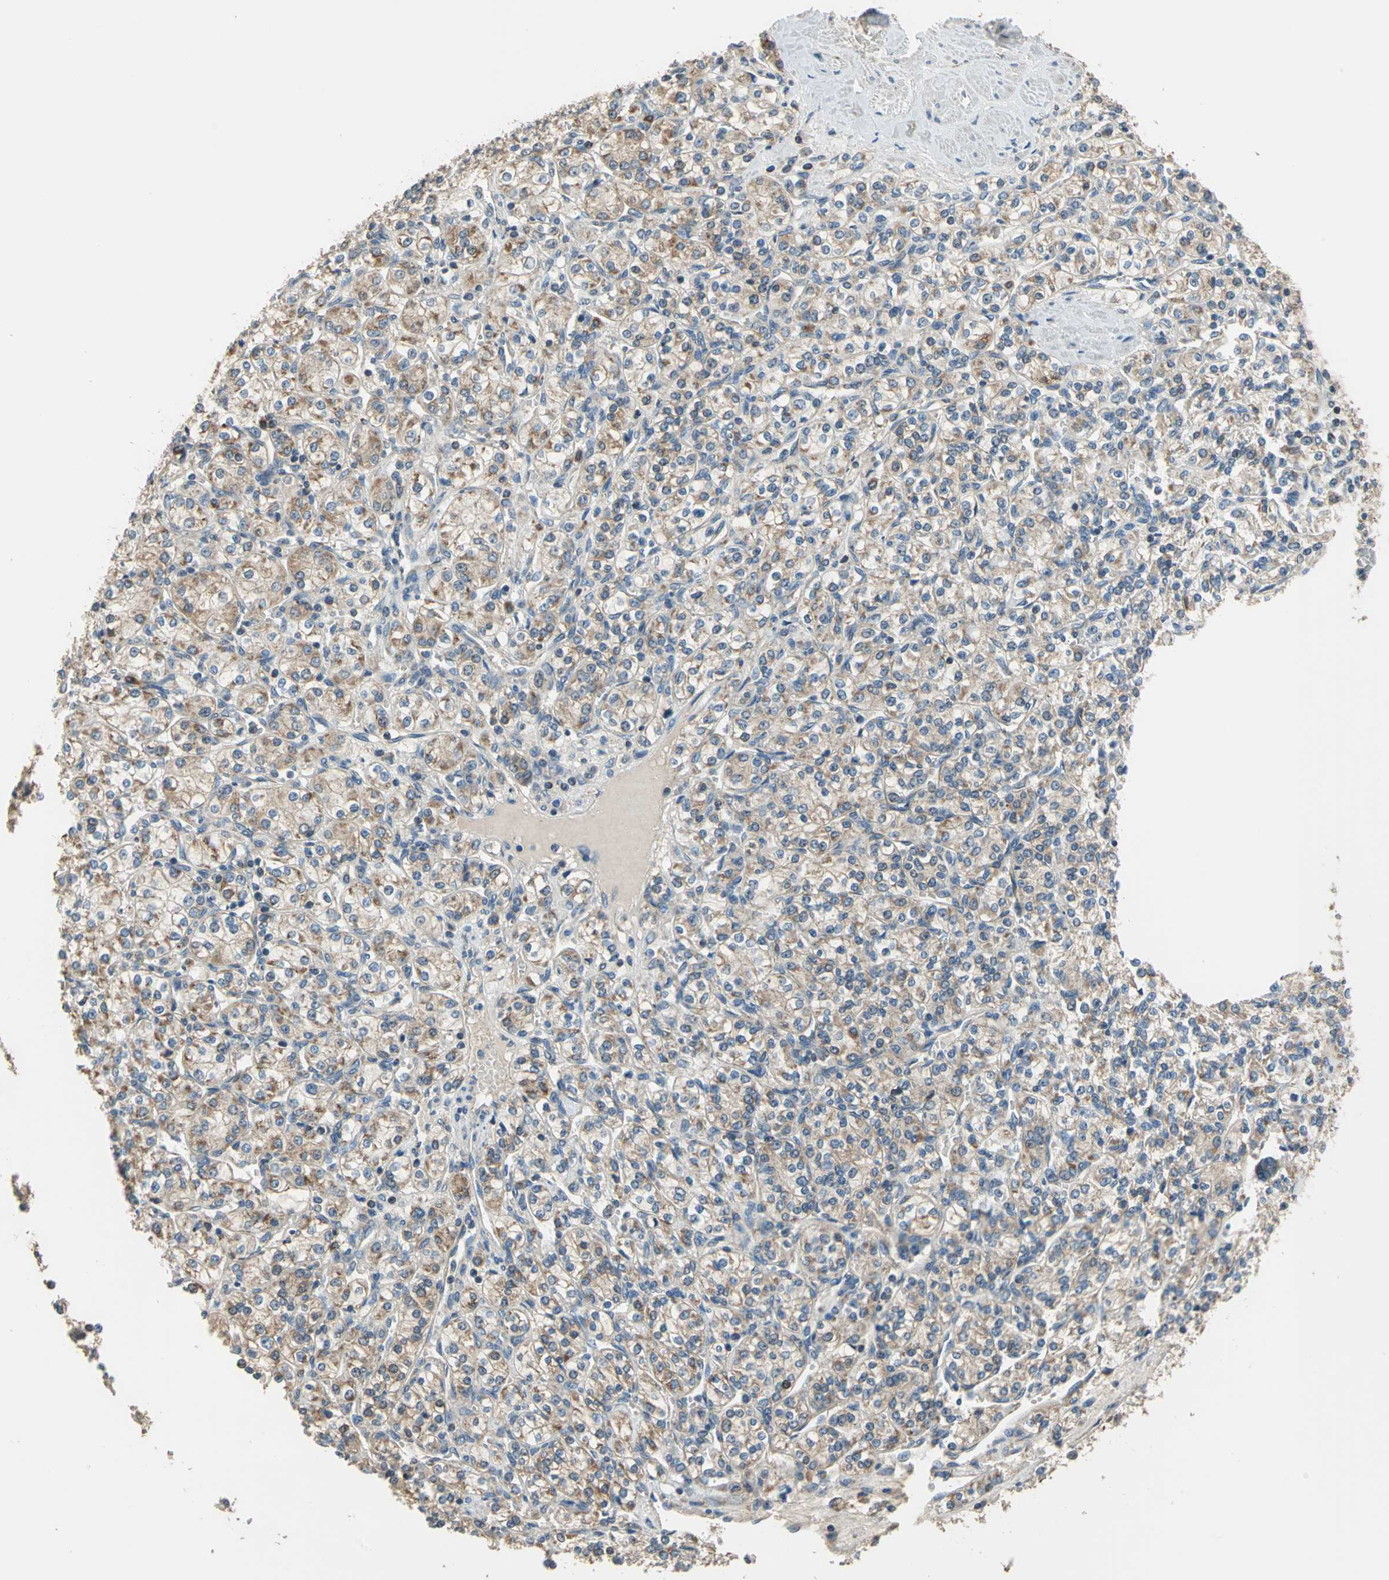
{"staining": {"intensity": "moderate", "quantity": ">75%", "location": "cytoplasmic/membranous"}, "tissue": "renal cancer", "cell_type": "Tumor cells", "image_type": "cancer", "snomed": [{"axis": "morphology", "description": "Adenocarcinoma, NOS"}, {"axis": "topography", "description": "Kidney"}], "caption": "Approximately >75% of tumor cells in renal adenocarcinoma show moderate cytoplasmic/membranous protein expression as visualized by brown immunohistochemical staining.", "gene": "TRAK1", "patient": {"sex": "male", "age": 77}}